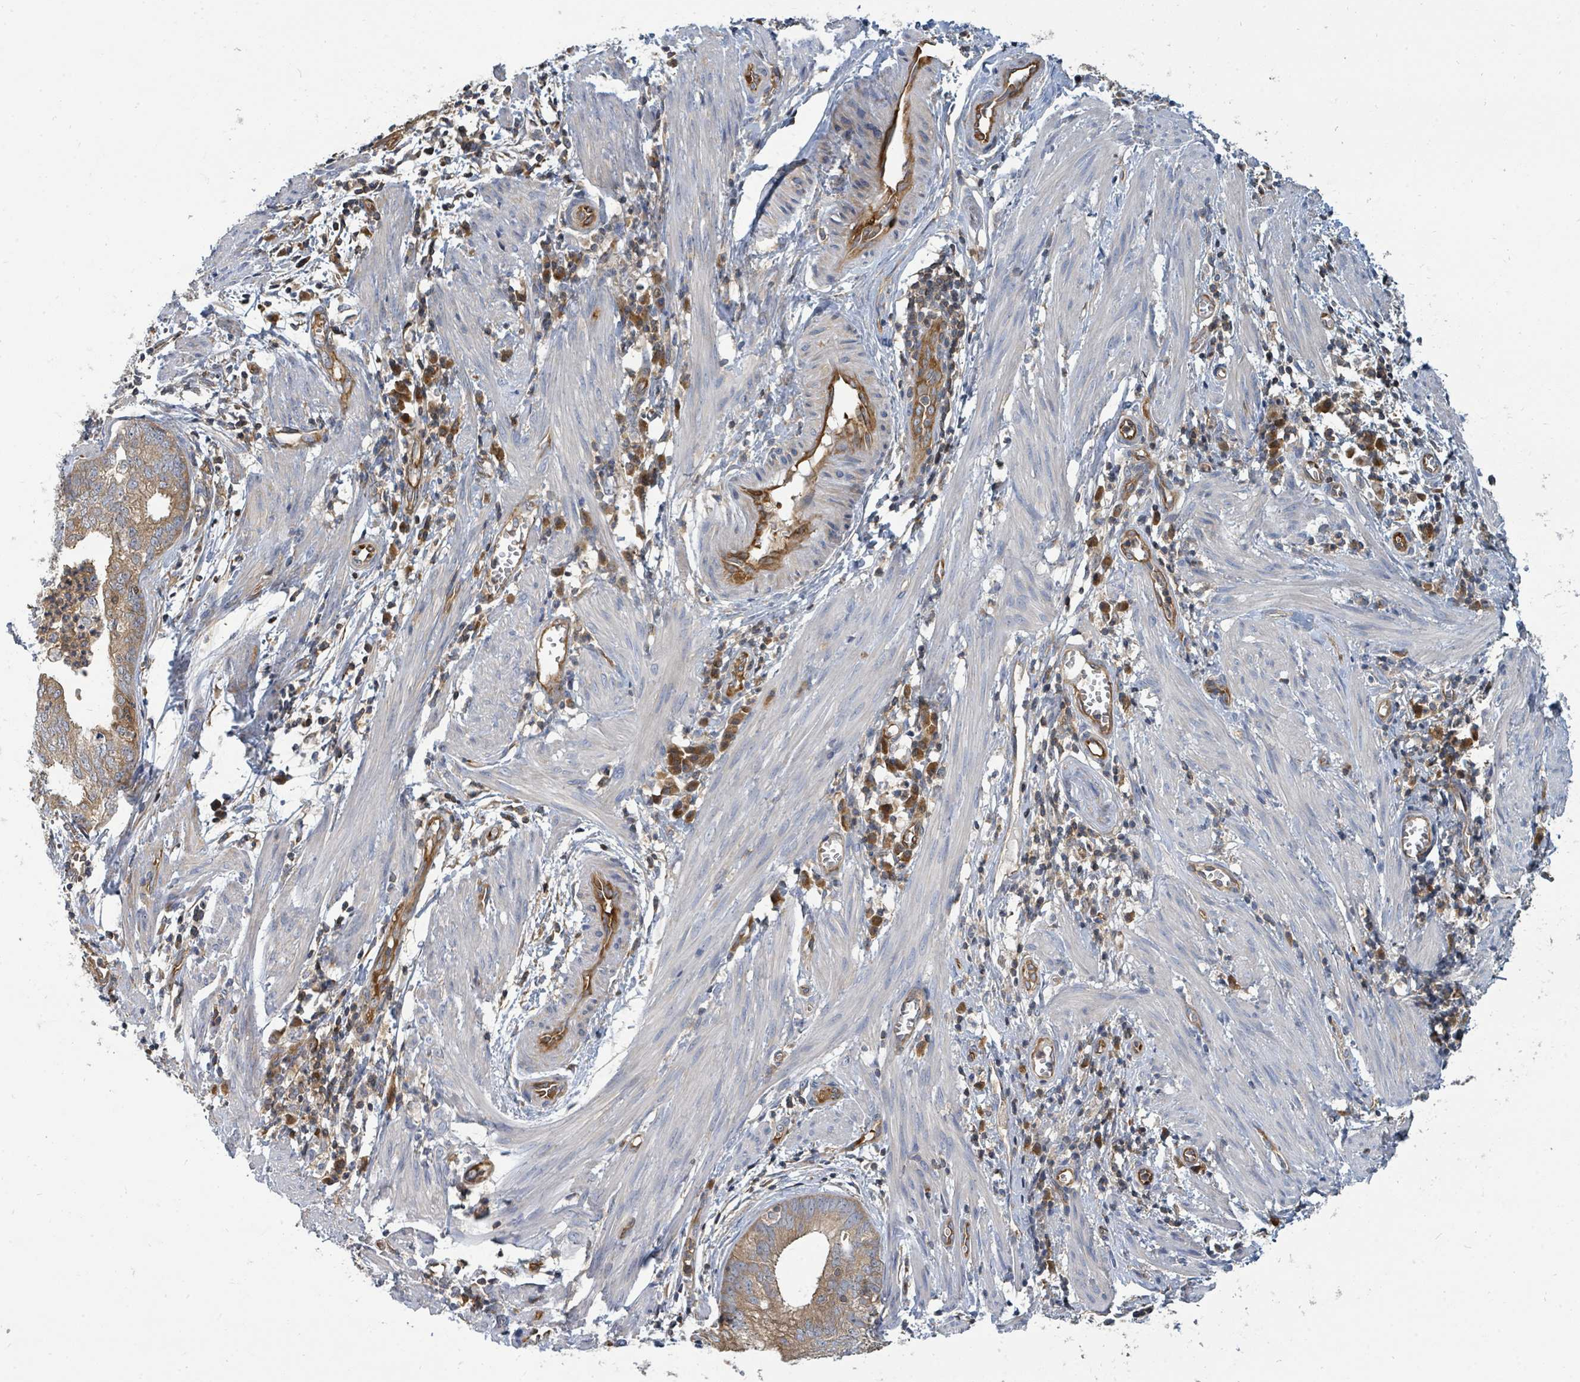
{"staining": {"intensity": "moderate", "quantity": ">75%", "location": "cytoplasmic/membranous"}, "tissue": "endometrial cancer", "cell_type": "Tumor cells", "image_type": "cancer", "snomed": [{"axis": "morphology", "description": "Adenocarcinoma, NOS"}, {"axis": "topography", "description": "Endometrium"}], "caption": "High-power microscopy captured an immunohistochemistry (IHC) photomicrograph of endometrial cancer (adenocarcinoma), revealing moderate cytoplasmic/membranous expression in about >75% of tumor cells.", "gene": "BOLA2B", "patient": {"sex": "female", "age": 68}}